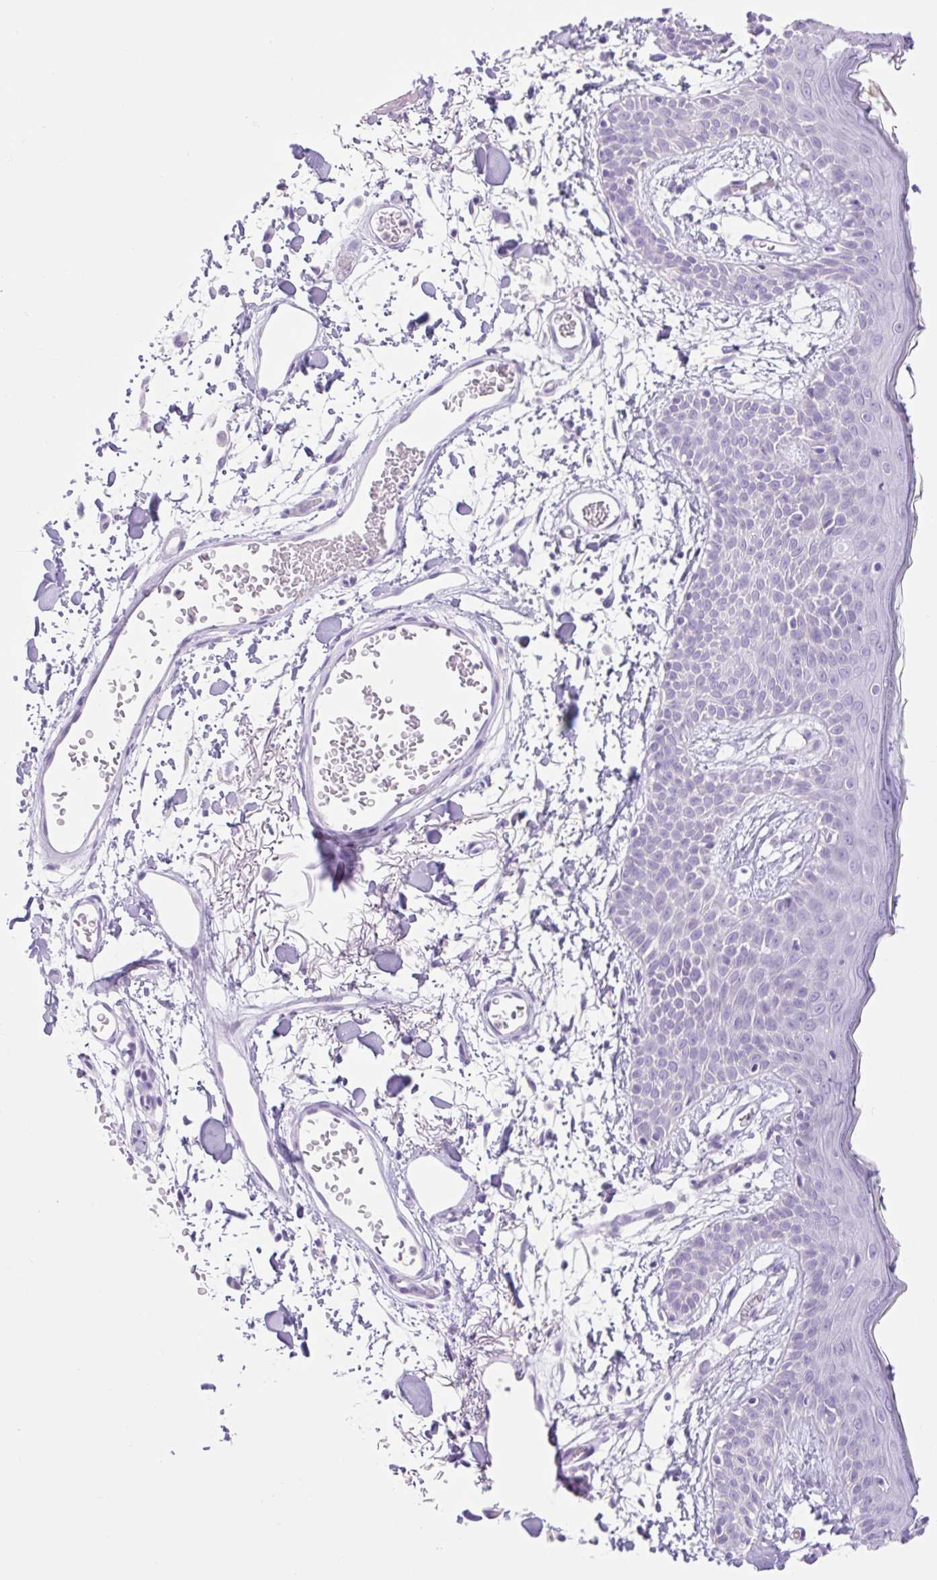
{"staining": {"intensity": "negative", "quantity": "none", "location": "none"}, "tissue": "skin", "cell_type": "Fibroblasts", "image_type": "normal", "snomed": [{"axis": "morphology", "description": "Normal tissue, NOS"}, {"axis": "topography", "description": "Skin"}], "caption": "Normal skin was stained to show a protein in brown. There is no significant positivity in fibroblasts. The staining was performed using DAB (3,3'-diaminobenzidine) to visualize the protein expression in brown, while the nuclei were stained in blue with hematoxylin (Magnification: 20x).", "gene": "SLC25A40", "patient": {"sex": "male", "age": 79}}